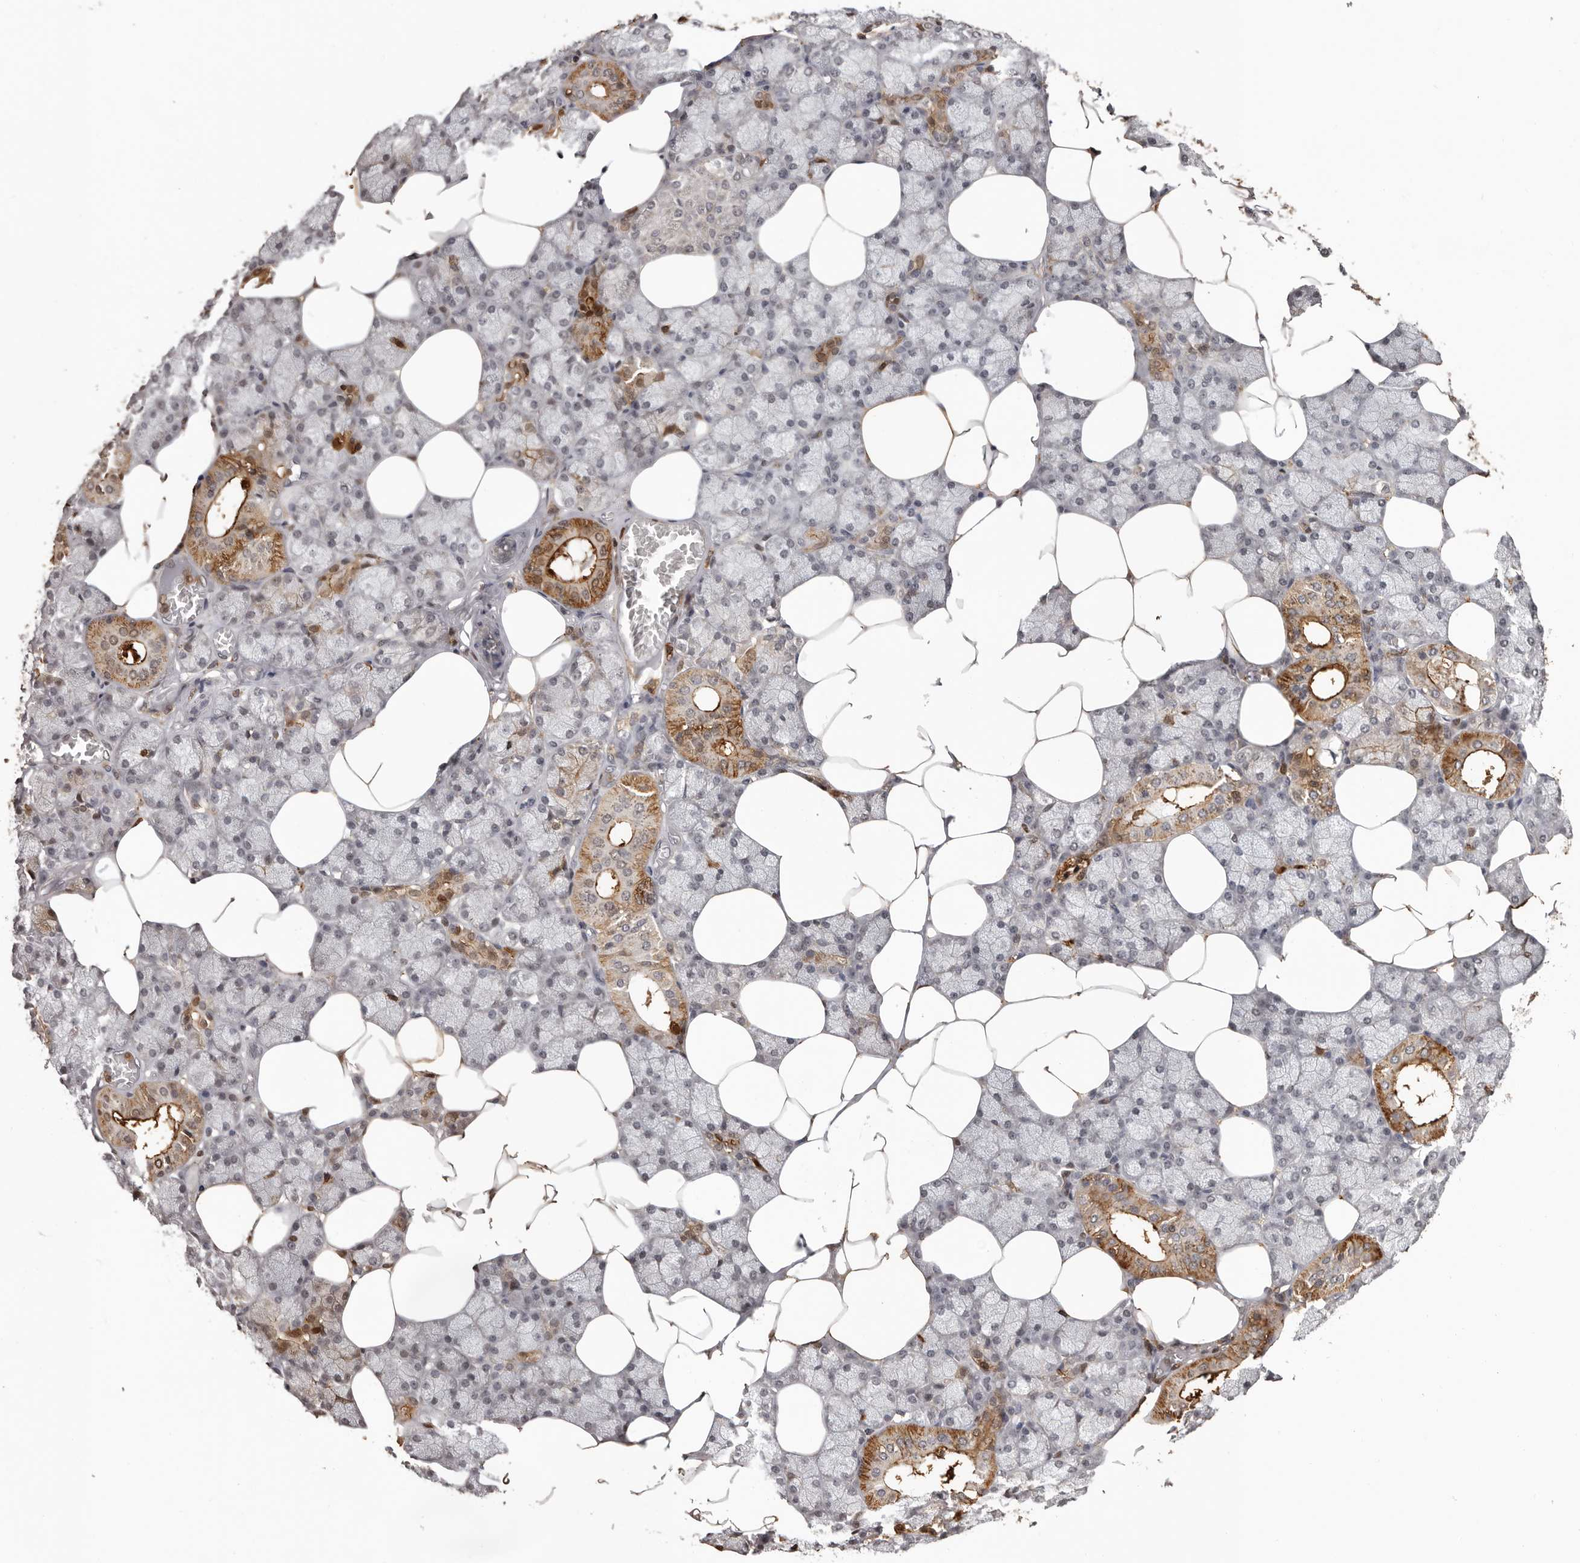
{"staining": {"intensity": "moderate", "quantity": "25%-75%", "location": "cytoplasmic/membranous,nuclear"}, "tissue": "salivary gland", "cell_type": "Glandular cells", "image_type": "normal", "snomed": [{"axis": "morphology", "description": "Normal tissue, NOS"}, {"axis": "topography", "description": "Salivary gland"}], "caption": "Immunohistochemical staining of unremarkable human salivary gland reveals 25%-75% levels of moderate cytoplasmic/membranous,nuclear protein positivity in approximately 25%-75% of glandular cells. (brown staining indicates protein expression, while blue staining denotes nuclei).", "gene": "PRR12", "patient": {"sex": "male", "age": 62}}